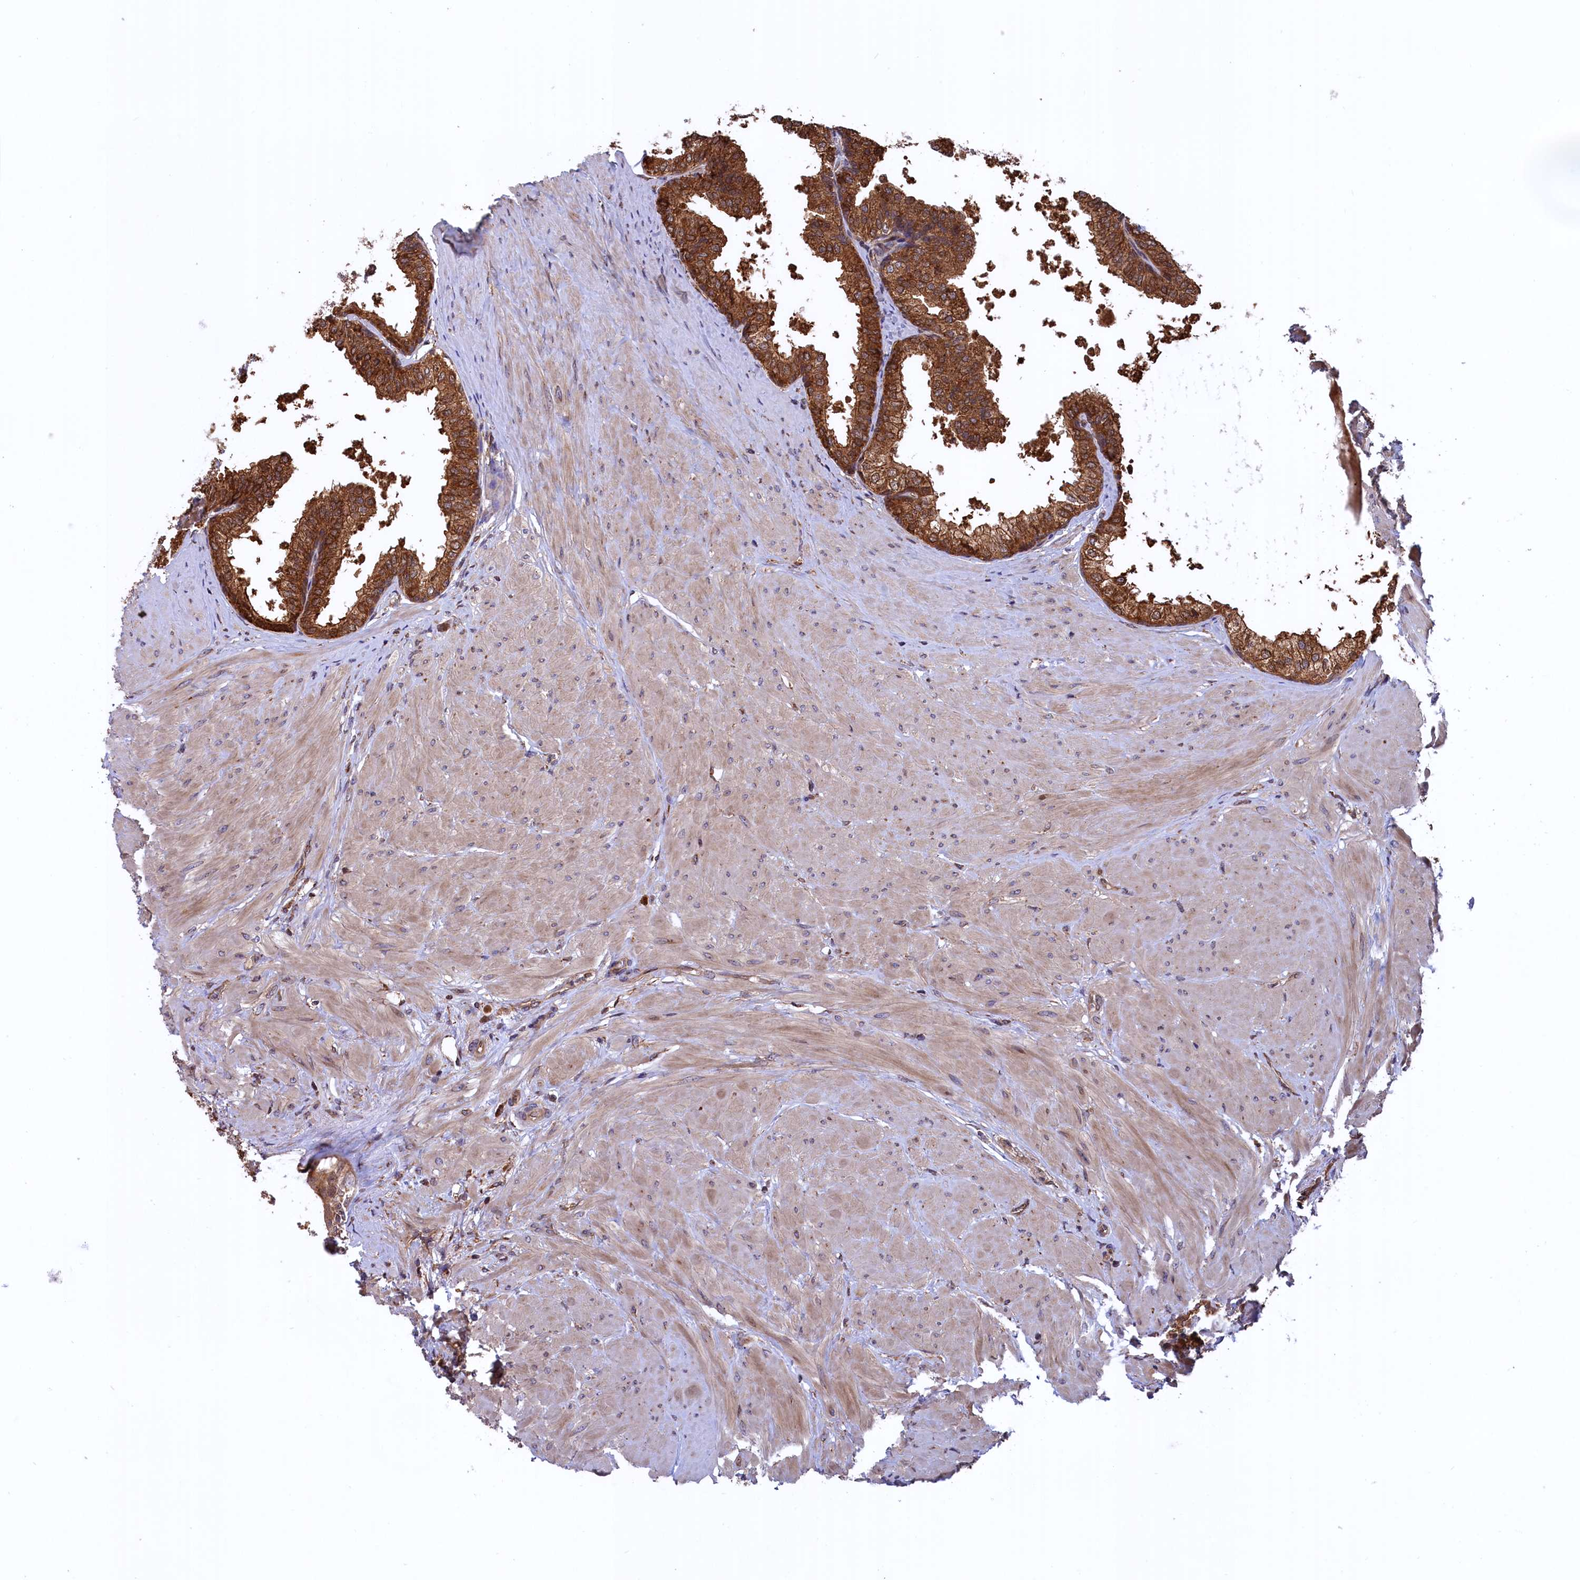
{"staining": {"intensity": "strong", "quantity": ">75%", "location": "cytoplasmic/membranous"}, "tissue": "prostate", "cell_type": "Glandular cells", "image_type": "normal", "snomed": [{"axis": "morphology", "description": "Normal tissue, NOS"}, {"axis": "topography", "description": "Prostate"}], "caption": "A brown stain shows strong cytoplasmic/membranous expression of a protein in glandular cells of normal human prostate.", "gene": "PLA2G4C", "patient": {"sex": "male", "age": 48}}